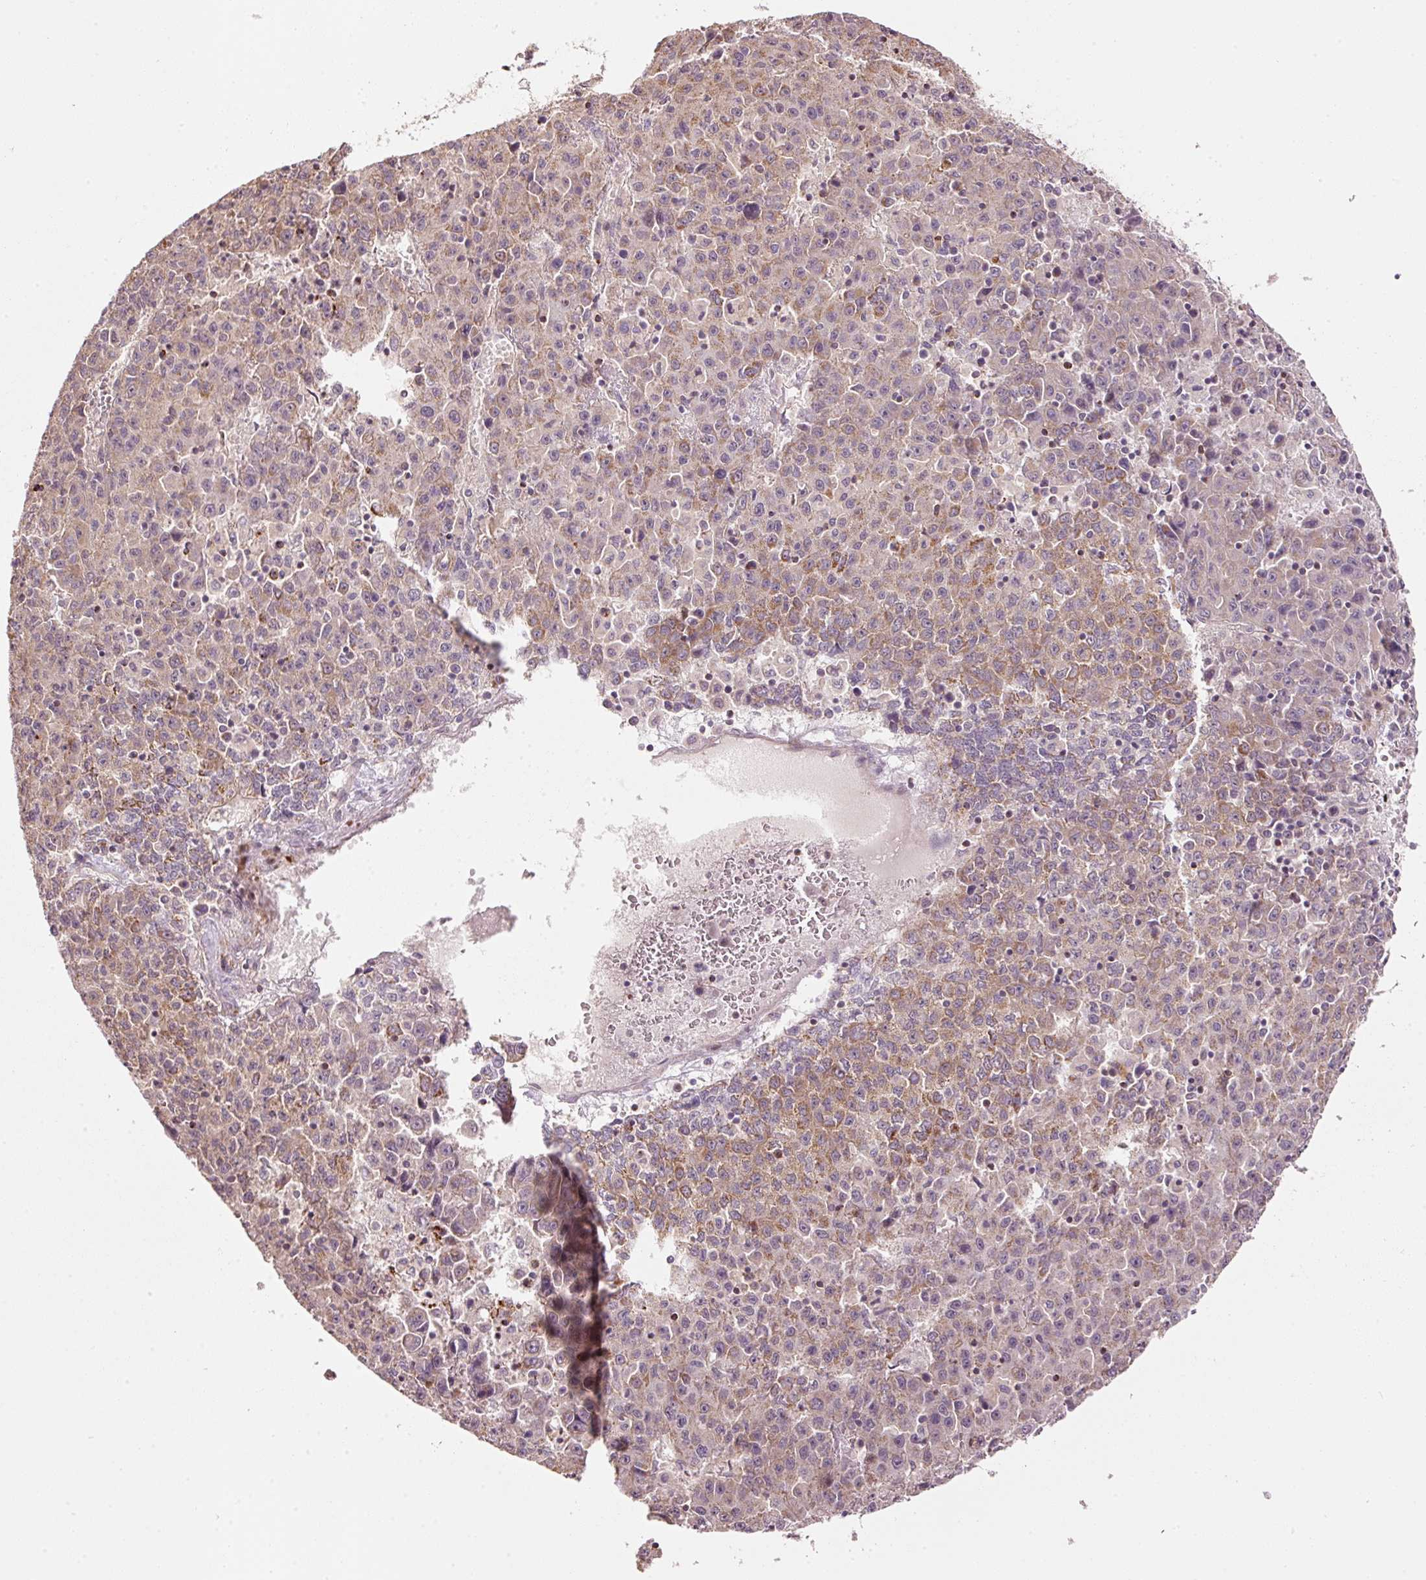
{"staining": {"intensity": "moderate", "quantity": "25%-75%", "location": "cytoplasmic/membranous"}, "tissue": "liver cancer", "cell_type": "Tumor cells", "image_type": "cancer", "snomed": [{"axis": "morphology", "description": "Carcinoma, Hepatocellular, NOS"}, {"axis": "topography", "description": "Liver"}], "caption": "A brown stain labels moderate cytoplasmic/membranous expression of a protein in human liver hepatocellular carcinoma tumor cells. Using DAB (brown) and hematoxylin (blue) stains, captured at high magnification using brightfield microscopy.", "gene": "ARHGAP22", "patient": {"sex": "female", "age": 53}}